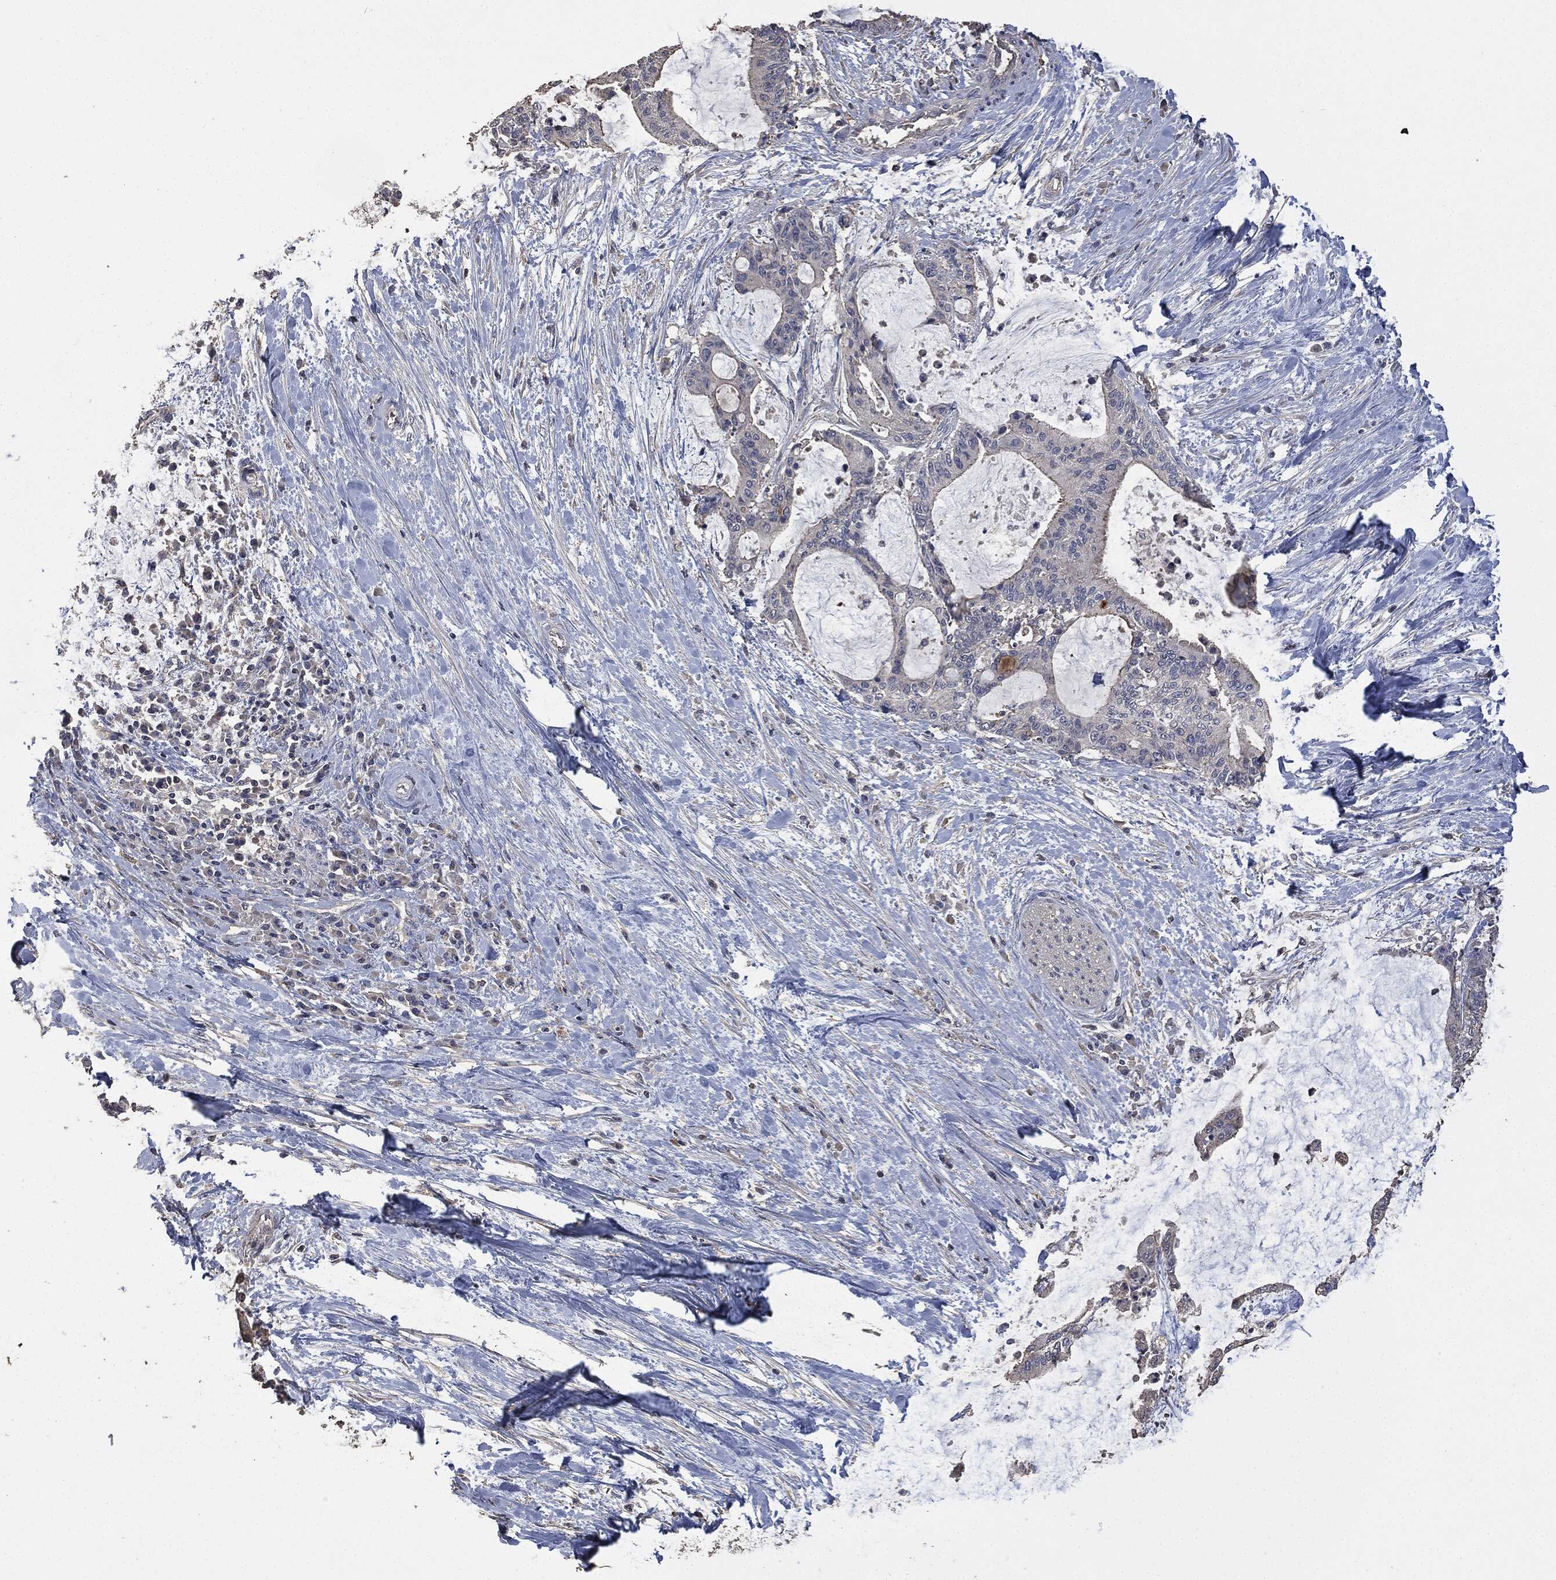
{"staining": {"intensity": "negative", "quantity": "none", "location": "none"}, "tissue": "liver cancer", "cell_type": "Tumor cells", "image_type": "cancer", "snomed": [{"axis": "morphology", "description": "Cholangiocarcinoma"}, {"axis": "topography", "description": "Liver"}], "caption": "Liver cancer (cholangiocarcinoma) was stained to show a protein in brown. There is no significant expression in tumor cells.", "gene": "MSLN", "patient": {"sex": "female", "age": 73}}